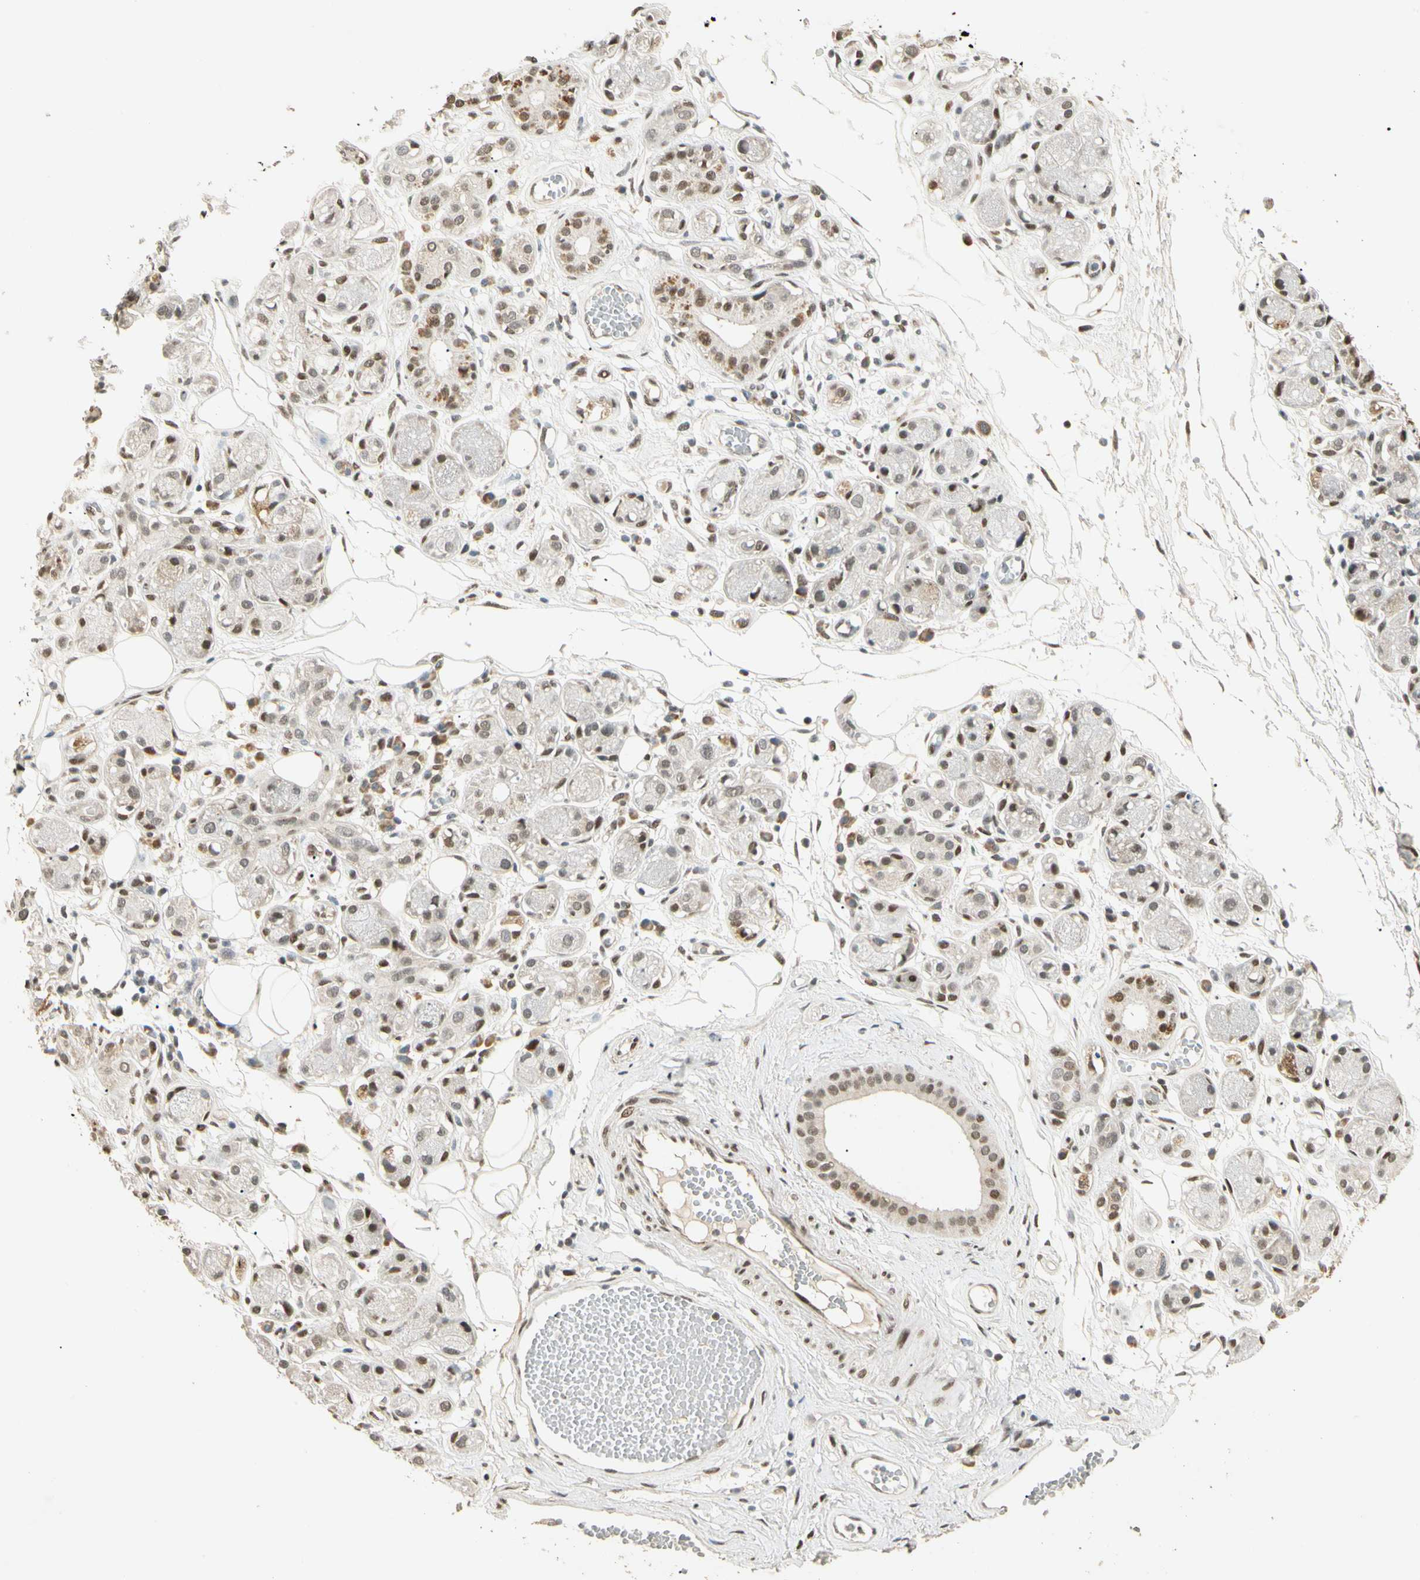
{"staining": {"intensity": "moderate", "quantity": ">75%", "location": "cytoplasmic/membranous,nuclear"}, "tissue": "adipose tissue", "cell_type": "Adipocytes", "image_type": "normal", "snomed": [{"axis": "morphology", "description": "Normal tissue, NOS"}, {"axis": "morphology", "description": "Inflammation, NOS"}, {"axis": "topography", "description": "Vascular tissue"}, {"axis": "topography", "description": "Salivary gland"}], "caption": "Adipose tissue stained for a protein demonstrates moderate cytoplasmic/membranous,nuclear positivity in adipocytes. The protein is stained brown, and the nuclei are stained in blue (DAB (3,3'-diaminobenzidine) IHC with brightfield microscopy, high magnification).", "gene": "ZBTB4", "patient": {"sex": "female", "age": 75}}